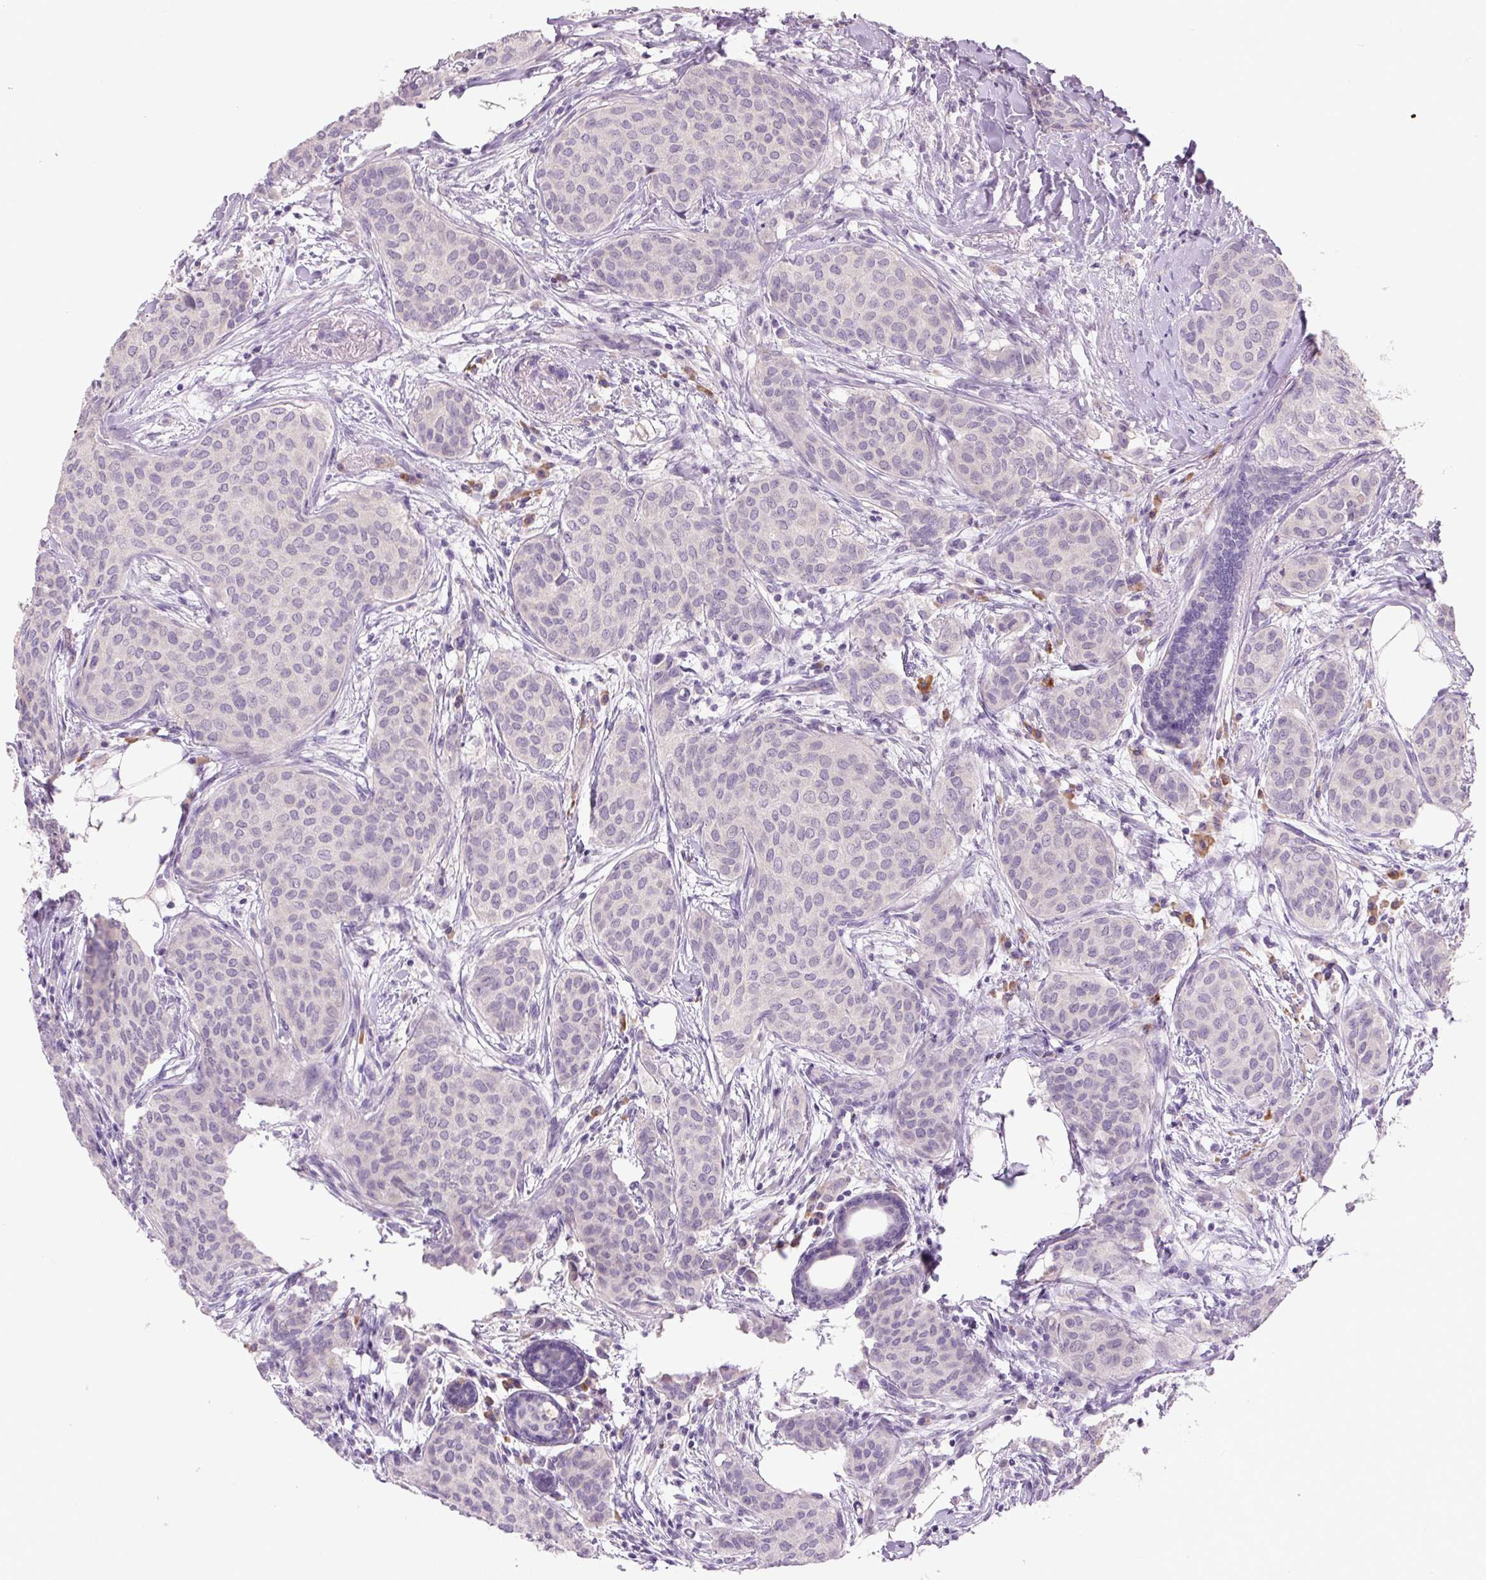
{"staining": {"intensity": "negative", "quantity": "none", "location": "none"}, "tissue": "breast cancer", "cell_type": "Tumor cells", "image_type": "cancer", "snomed": [{"axis": "morphology", "description": "Duct carcinoma"}, {"axis": "topography", "description": "Breast"}], "caption": "Immunohistochemical staining of human infiltrating ductal carcinoma (breast) exhibits no significant staining in tumor cells. The staining was performed using DAB to visualize the protein expression in brown, while the nuclei were stained in blue with hematoxylin (Magnification: 20x).", "gene": "TMEM100", "patient": {"sex": "female", "age": 47}}